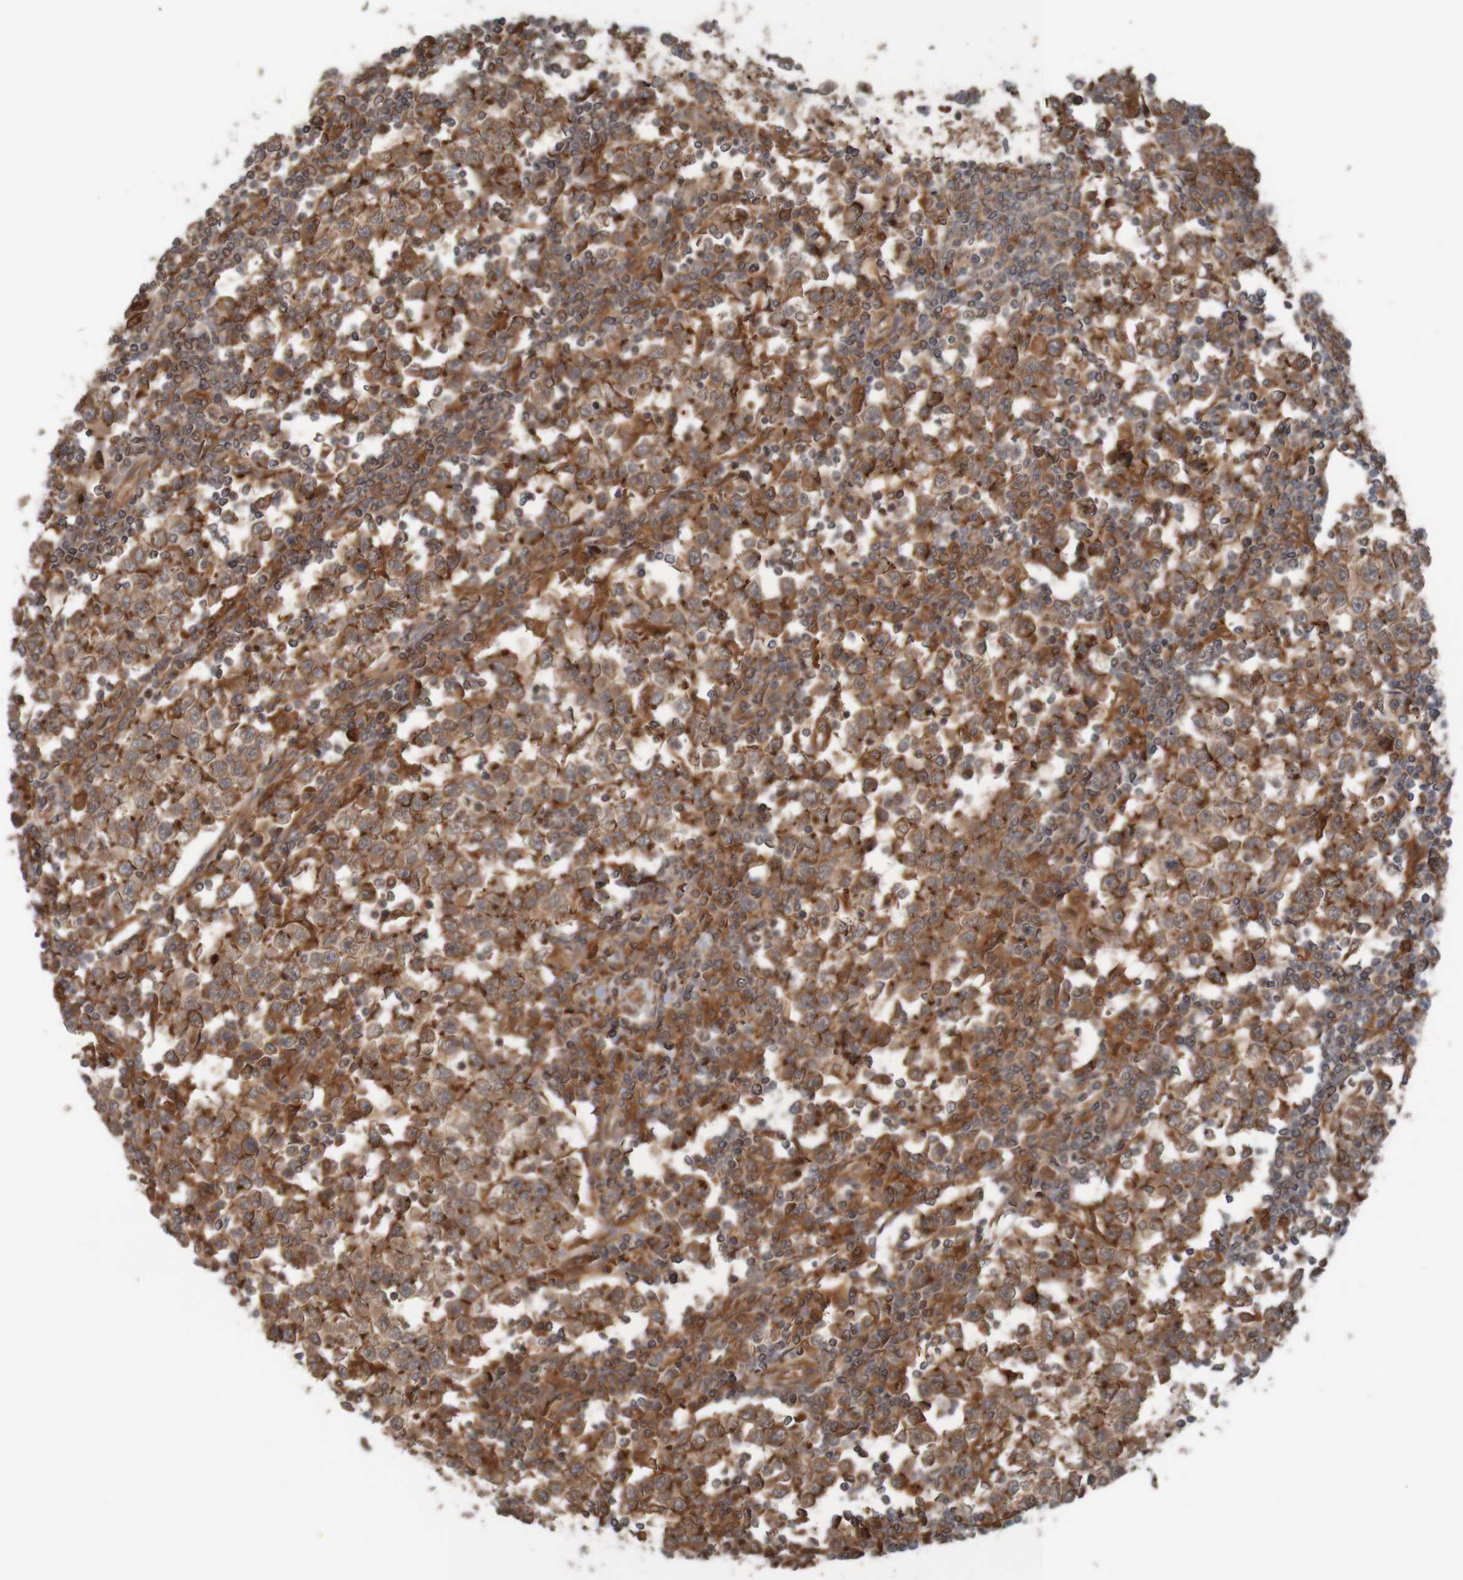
{"staining": {"intensity": "weak", "quantity": ">75%", "location": "cytoplasmic/membranous"}, "tissue": "testis cancer", "cell_type": "Tumor cells", "image_type": "cancer", "snomed": [{"axis": "morphology", "description": "Seminoma, NOS"}, {"axis": "topography", "description": "Testis"}], "caption": "Immunohistochemistry (IHC) image of neoplastic tissue: human testis seminoma stained using immunohistochemistry (IHC) shows low levels of weak protein expression localized specifically in the cytoplasmic/membranous of tumor cells, appearing as a cytoplasmic/membranous brown color.", "gene": "ARHGEF11", "patient": {"sex": "male", "age": 65}}